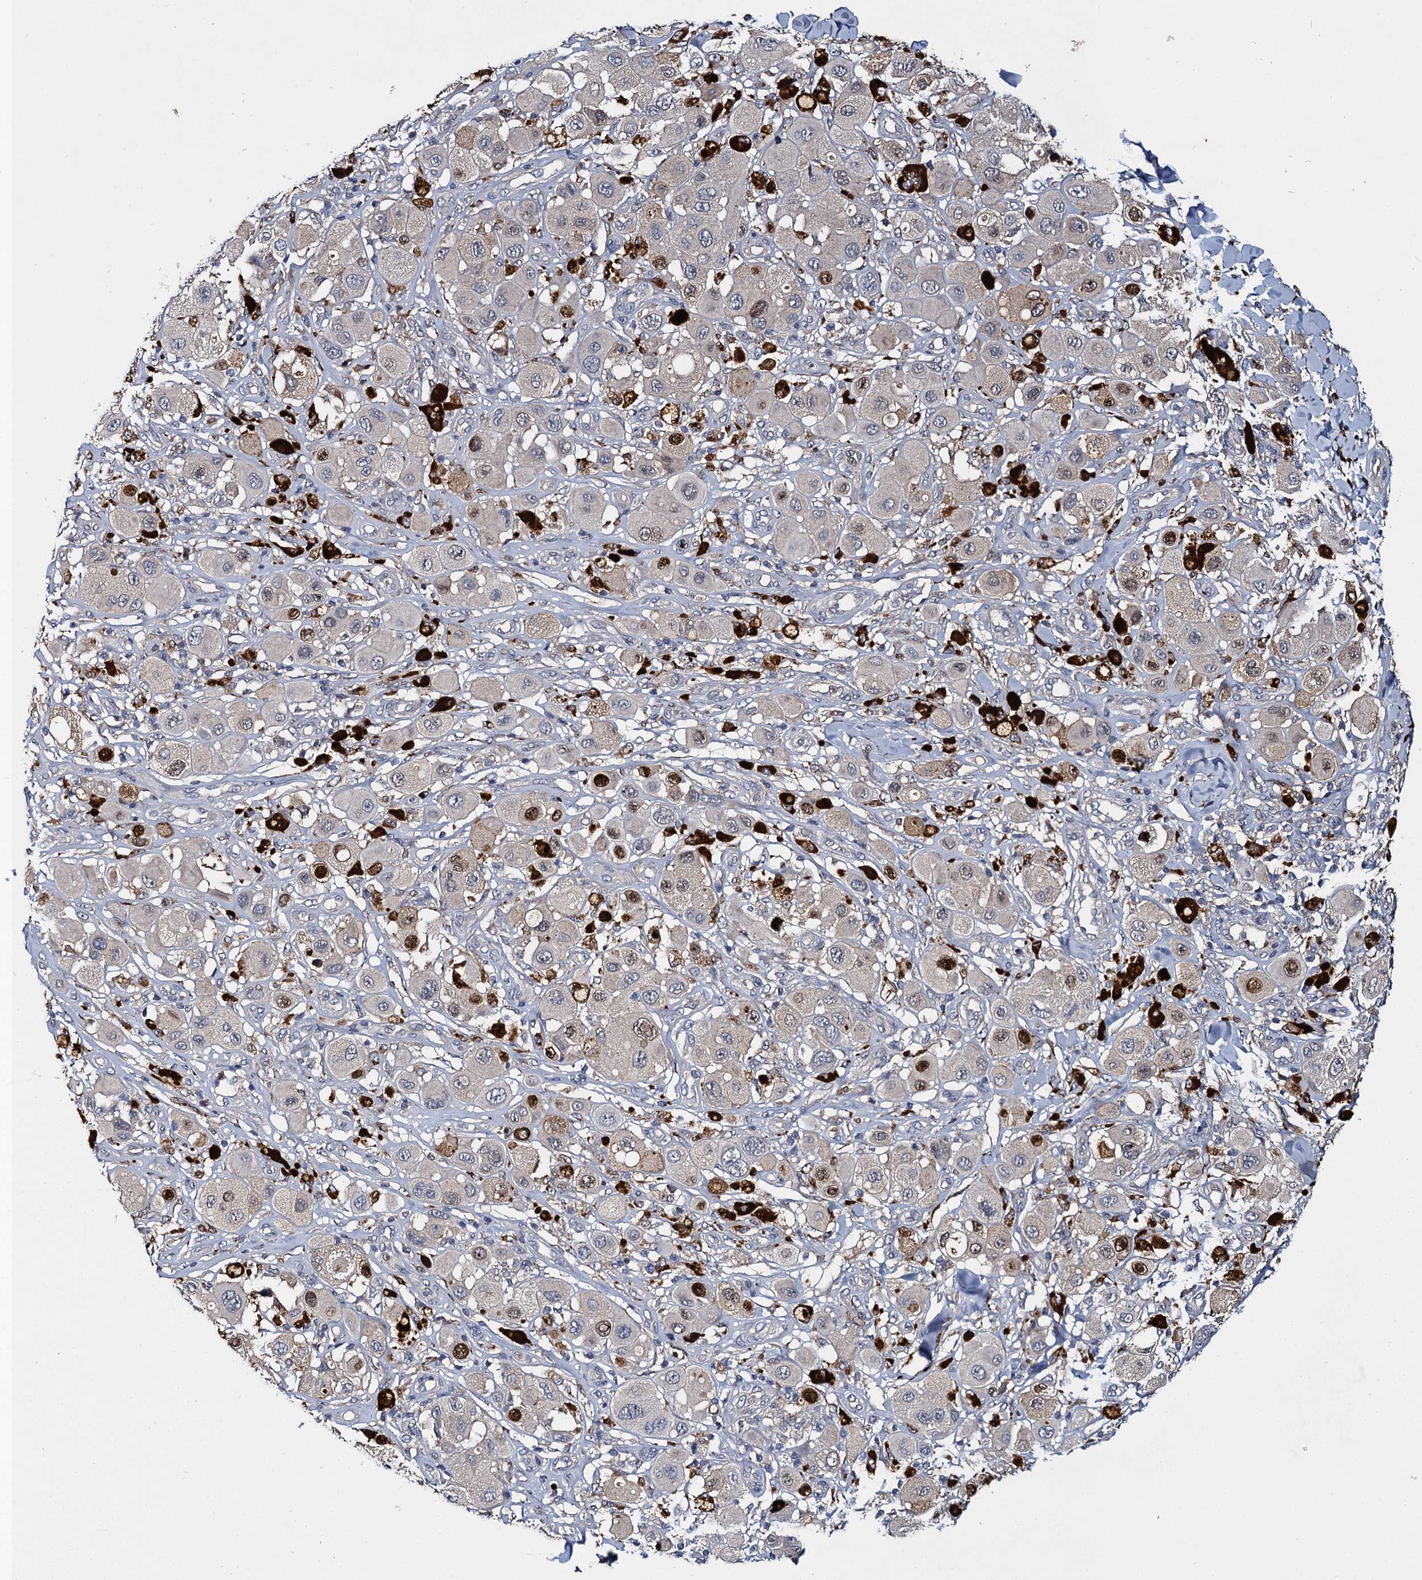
{"staining": {"intensity": "moderate", "quantity": "<25%", "location": "nuclear"}, "tissue": "melanoma", "cell_type": "Tumor cells", "image_type": "cancer", "snomed": [{"axis": "morphology", "description": "Malignant melanoma, Metastatic site"}, {"axis": "topography", "description": "Skin"}], "caption": "Immunohistochemistry (IHC) staining of melanoma, which shows low levels of moderate nuclear staining in approximately <25% of tumor cells indicating moderate nuclear protein positivity. The staining was performed using DAB (3,3'-diaminobenzidine) (brown) for protein detection and nuclei were counterstained in hematoxylin (blue).", "gene": "SLC11A2", "patient": {"sex": "male", "age": 41}}